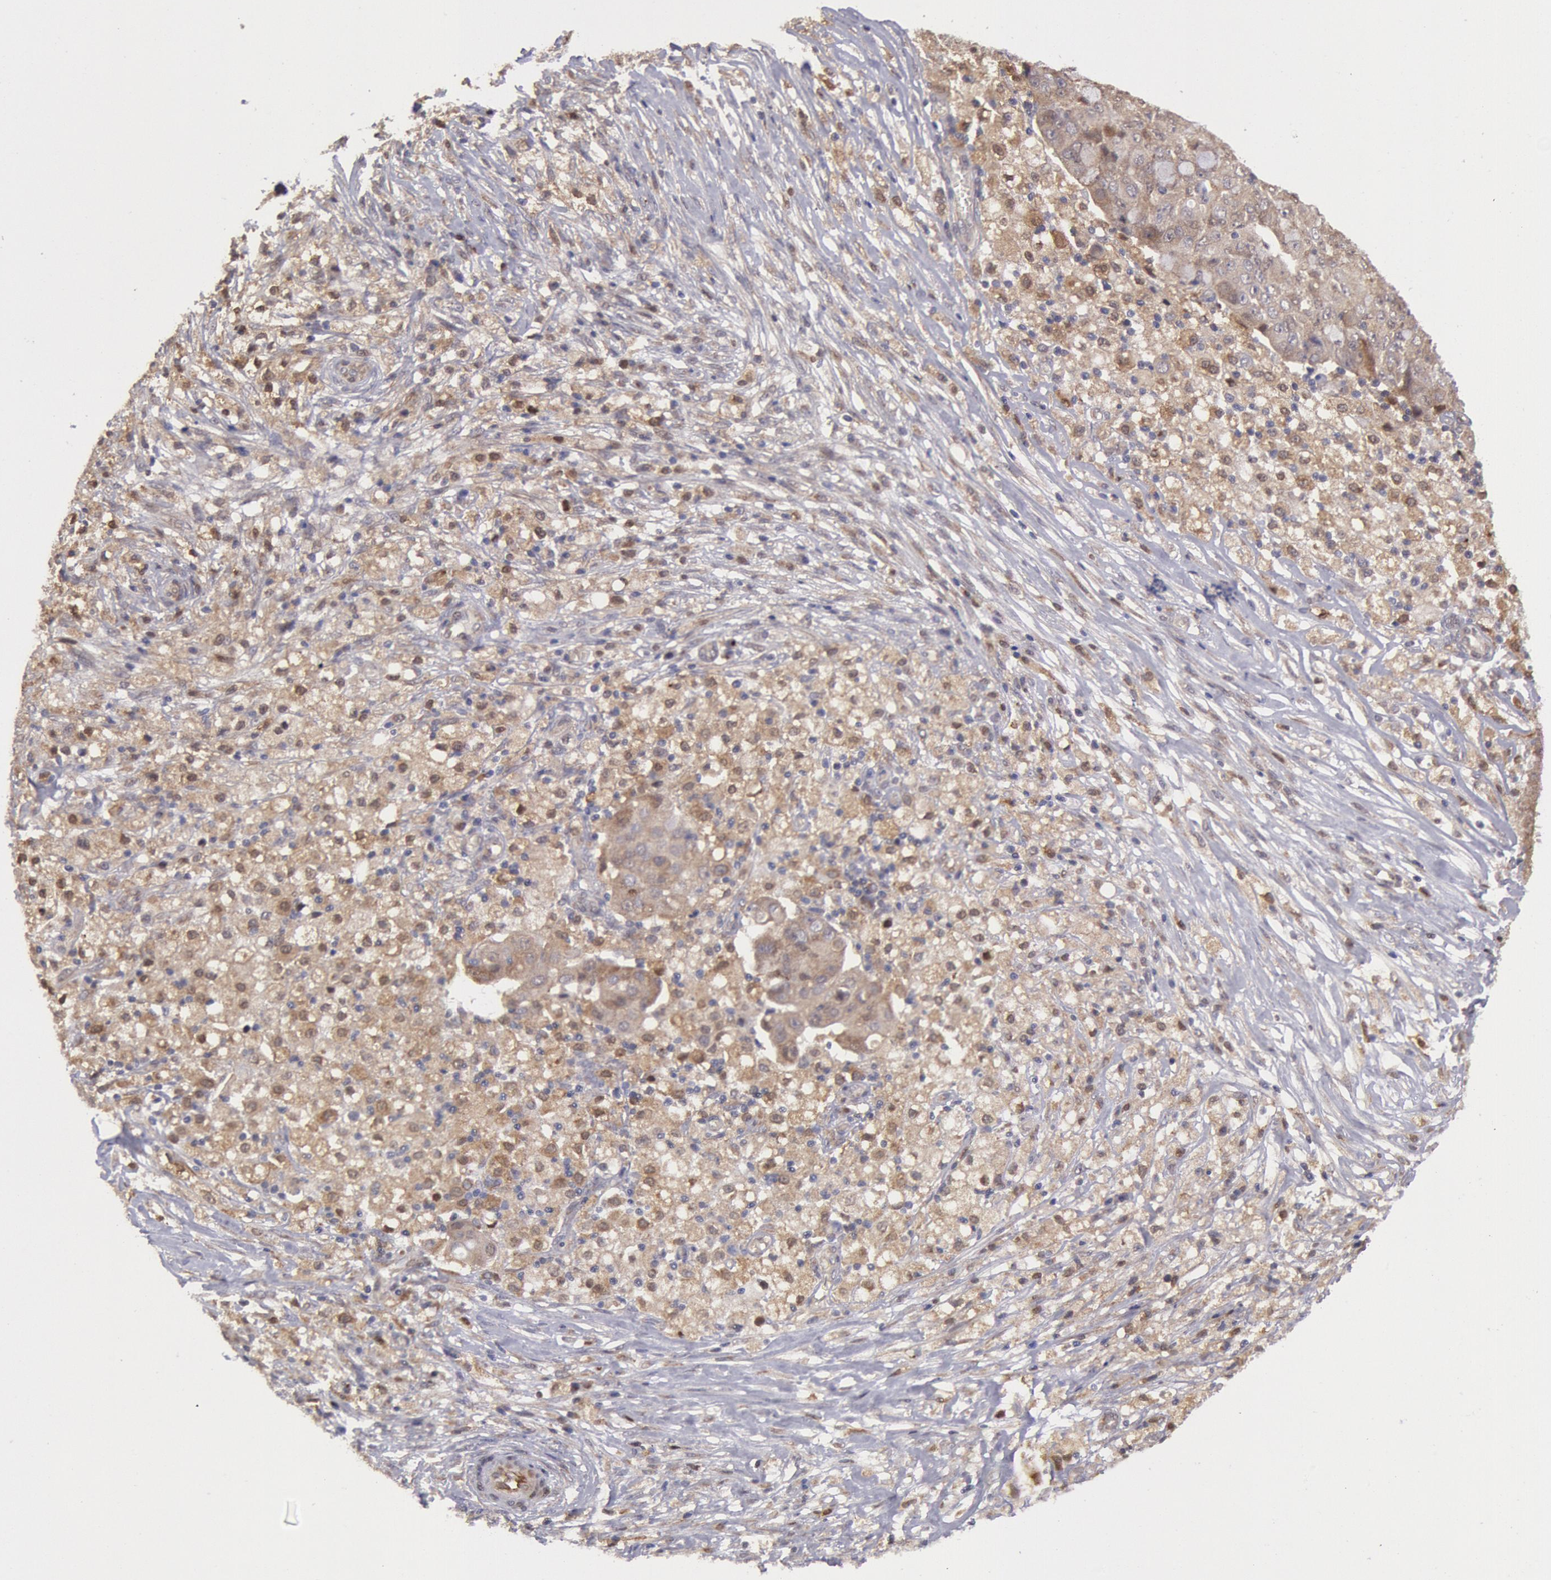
{"staining": {"intensity": "weak", "quantity": ">75%", "location": "cytoplasmic/membranous,nuclear"}, "tissue": "ovarian cancer", "cell_type": "Tumor cells", "image_type": "cancer", "snomed": [{"axis": "morphology", "description": "Carcinoma, endometroid"}, {"axis": "topography", "description": "Ovary"}], "caption": "High-power microscopy captured an IHC photomicrograph of ovarian cancer (endometroid carcinoma), revealing weak cytoplasmic/membranous and nuclear positivity in about >75% of tumor cells. Using DAB (3,3'-diaminobenzidine) (brown) and hematoxylin (blue) stains, captured at high magnification using brightfield microscopy.", "gene": "COMT", "patient": {"sex": "female", "age": 42}}